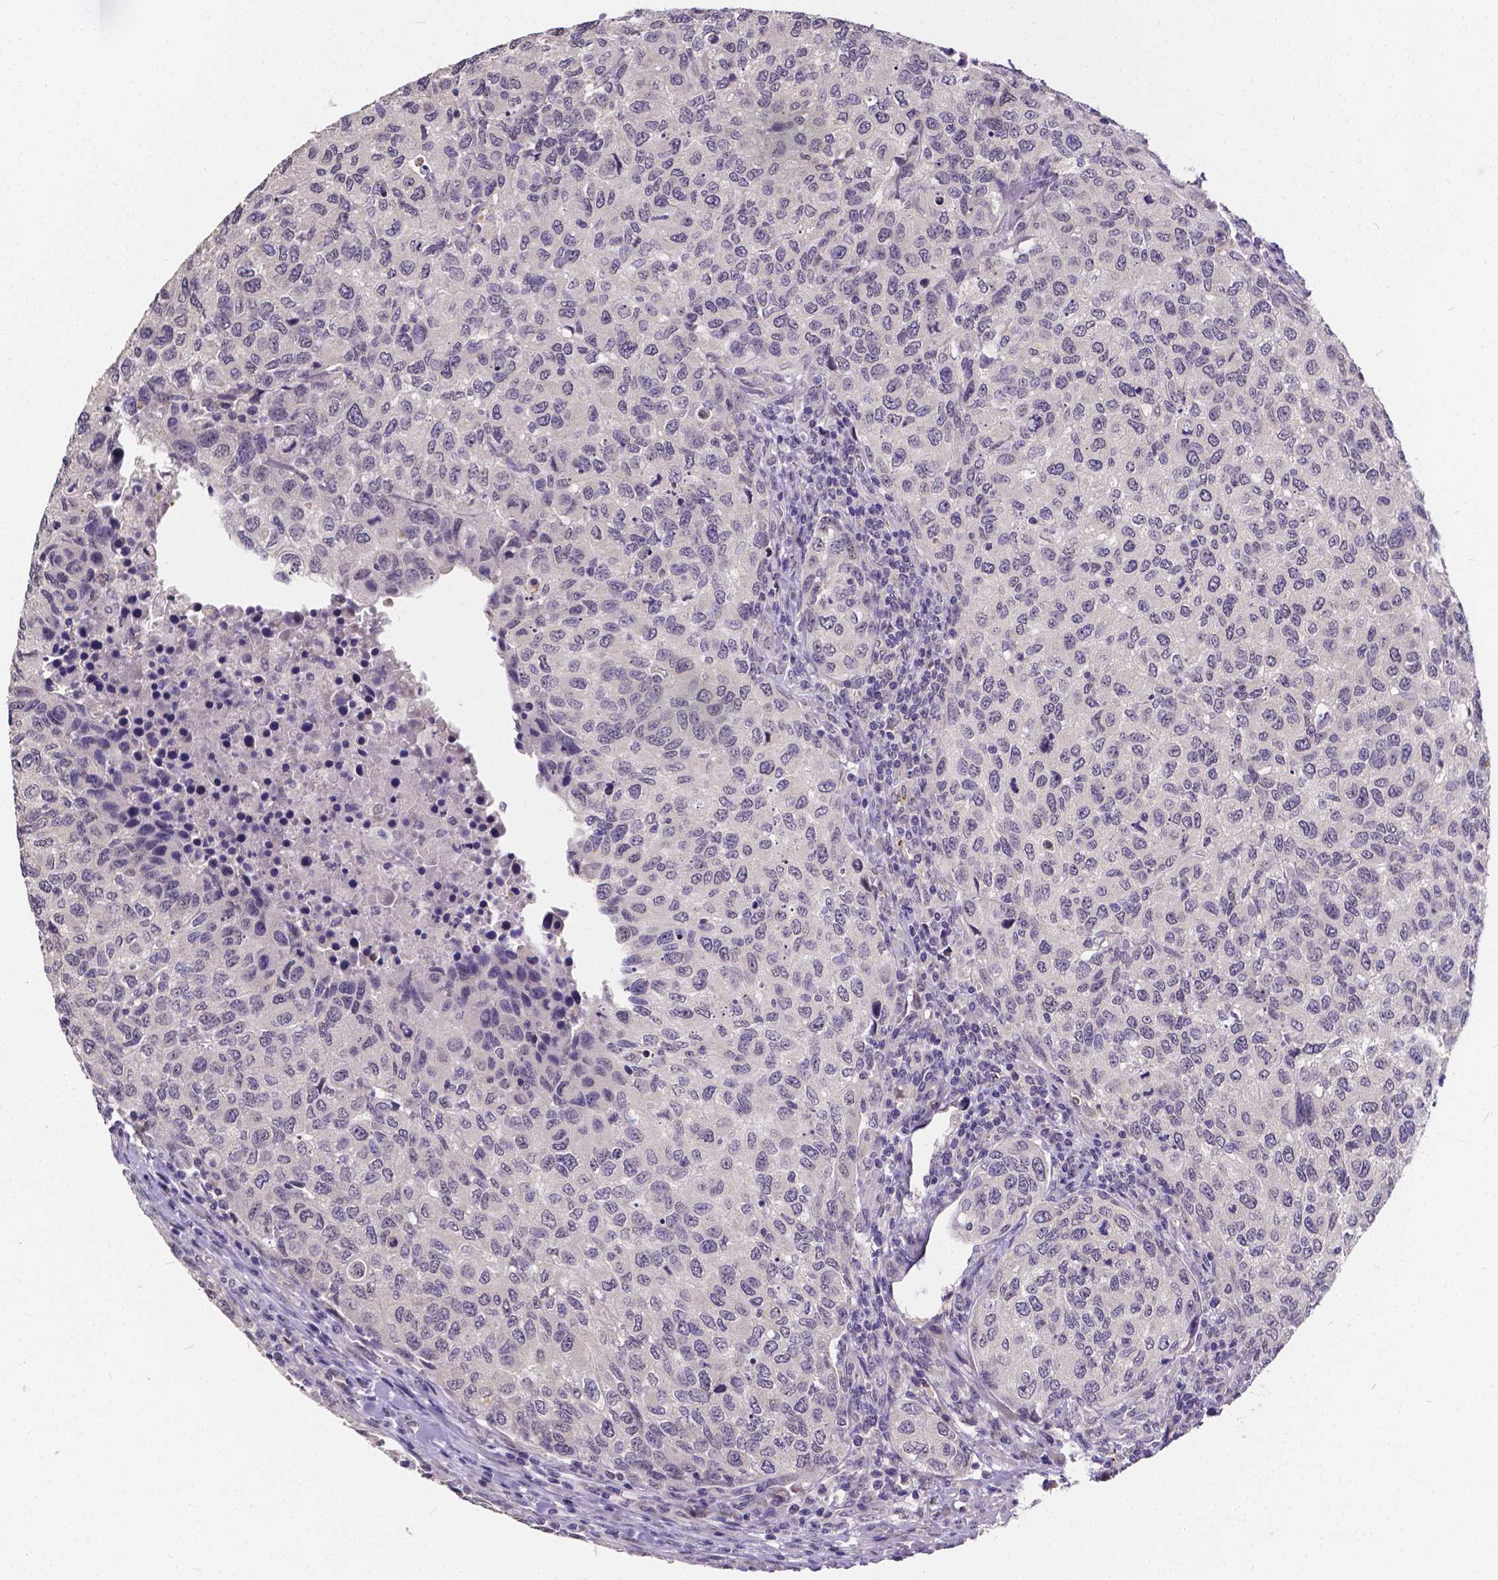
{"staining": {"intensity": "negative", "quantity": "none", "location": "none"}, "tissue": "urothelial cancer", "cell_type": "Tumor cells", "image_type": "cancer", "snomed": [{"axis": "morphology", "description": "Urothelial carcinoma, High grade"}, {"axis": "topography", "description": "Urinary bladder"}], "caption": "Immunohistochemistry (IHC) of human high-grade urothelial carcinoma displays no staining in tumor cells.", "gene": "CTNNA2", "patient": {"sex": "female", "age": 78}}